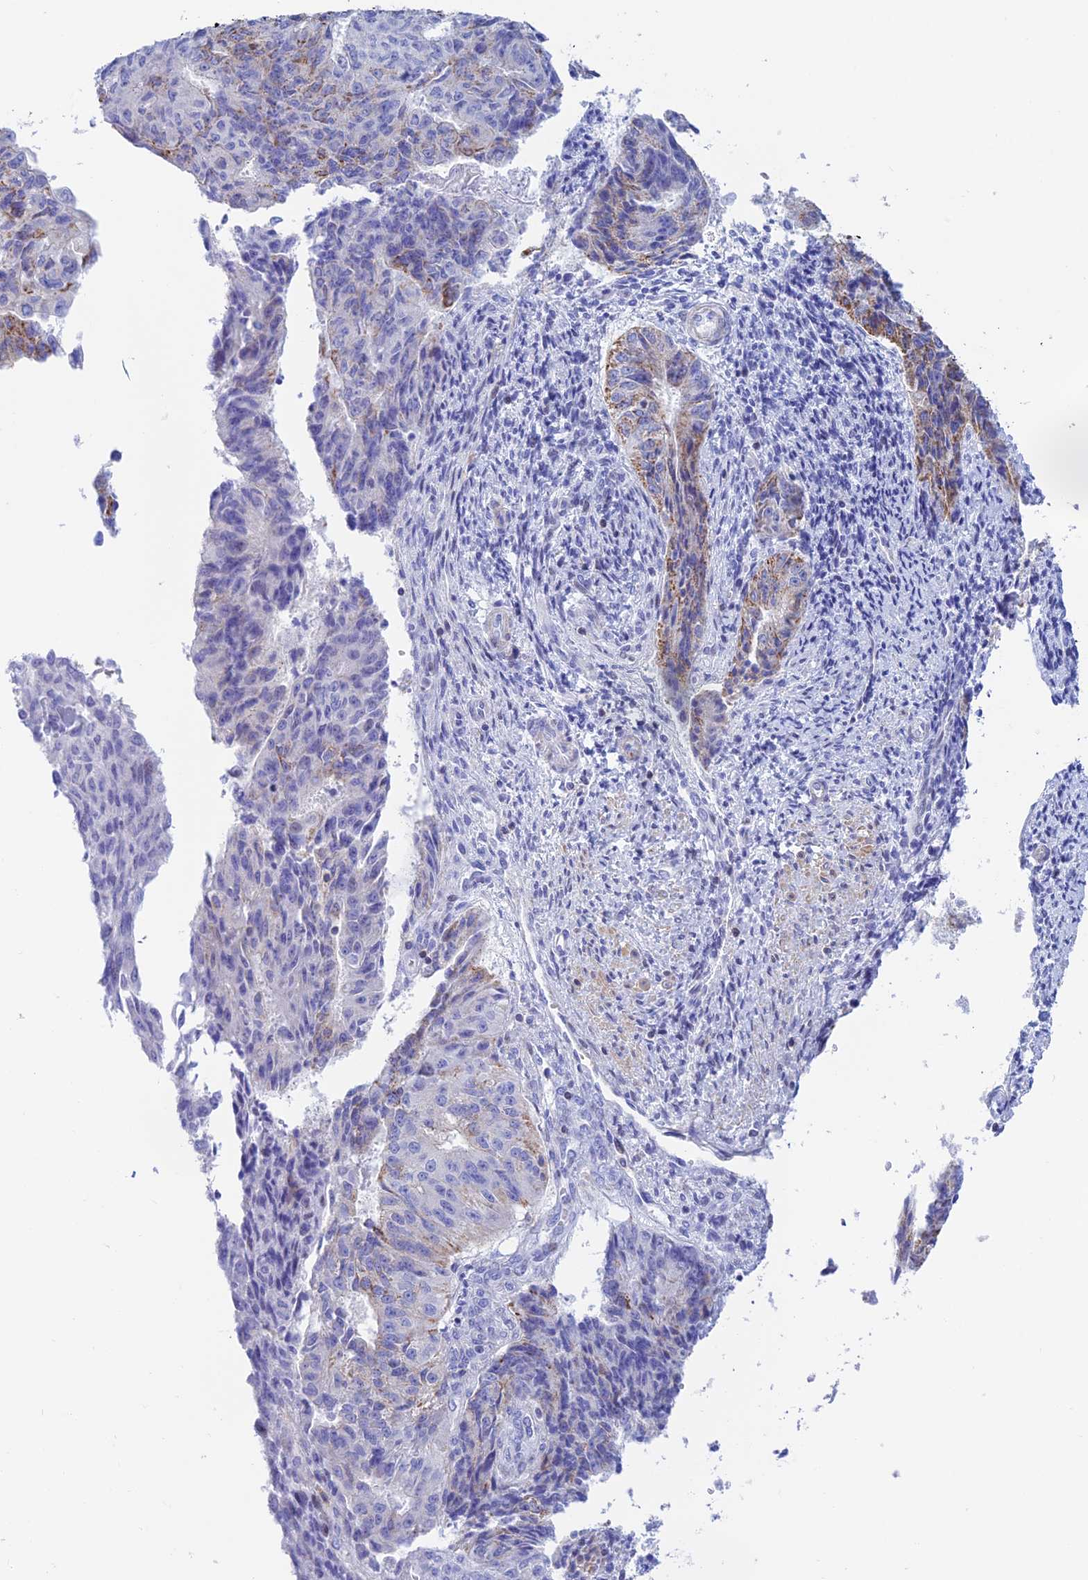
{"staining": {"intensity": "weak", "quantity": "<25%", "location": "cytoplasmic/membranous"}, "tissue": "endometrial cancer", "cell_type": "Tumor cells", "image_type": "cancer", "snomed": [{"axis": "morphology", "description": "Adenocarcinoma, NOS"}, {"axis": "topography", "description": "Endometrium"}], "caption": "High magnification brightfield microscopy of endometrial cancer stained with DAB (3,3'-diaminobenzidine) (brown) and counterstained with hematoxylin (blue): tumor cells show no significant positivity.", "gene": "PRIM1", "patient": {"sex": "female", "age": 32}}